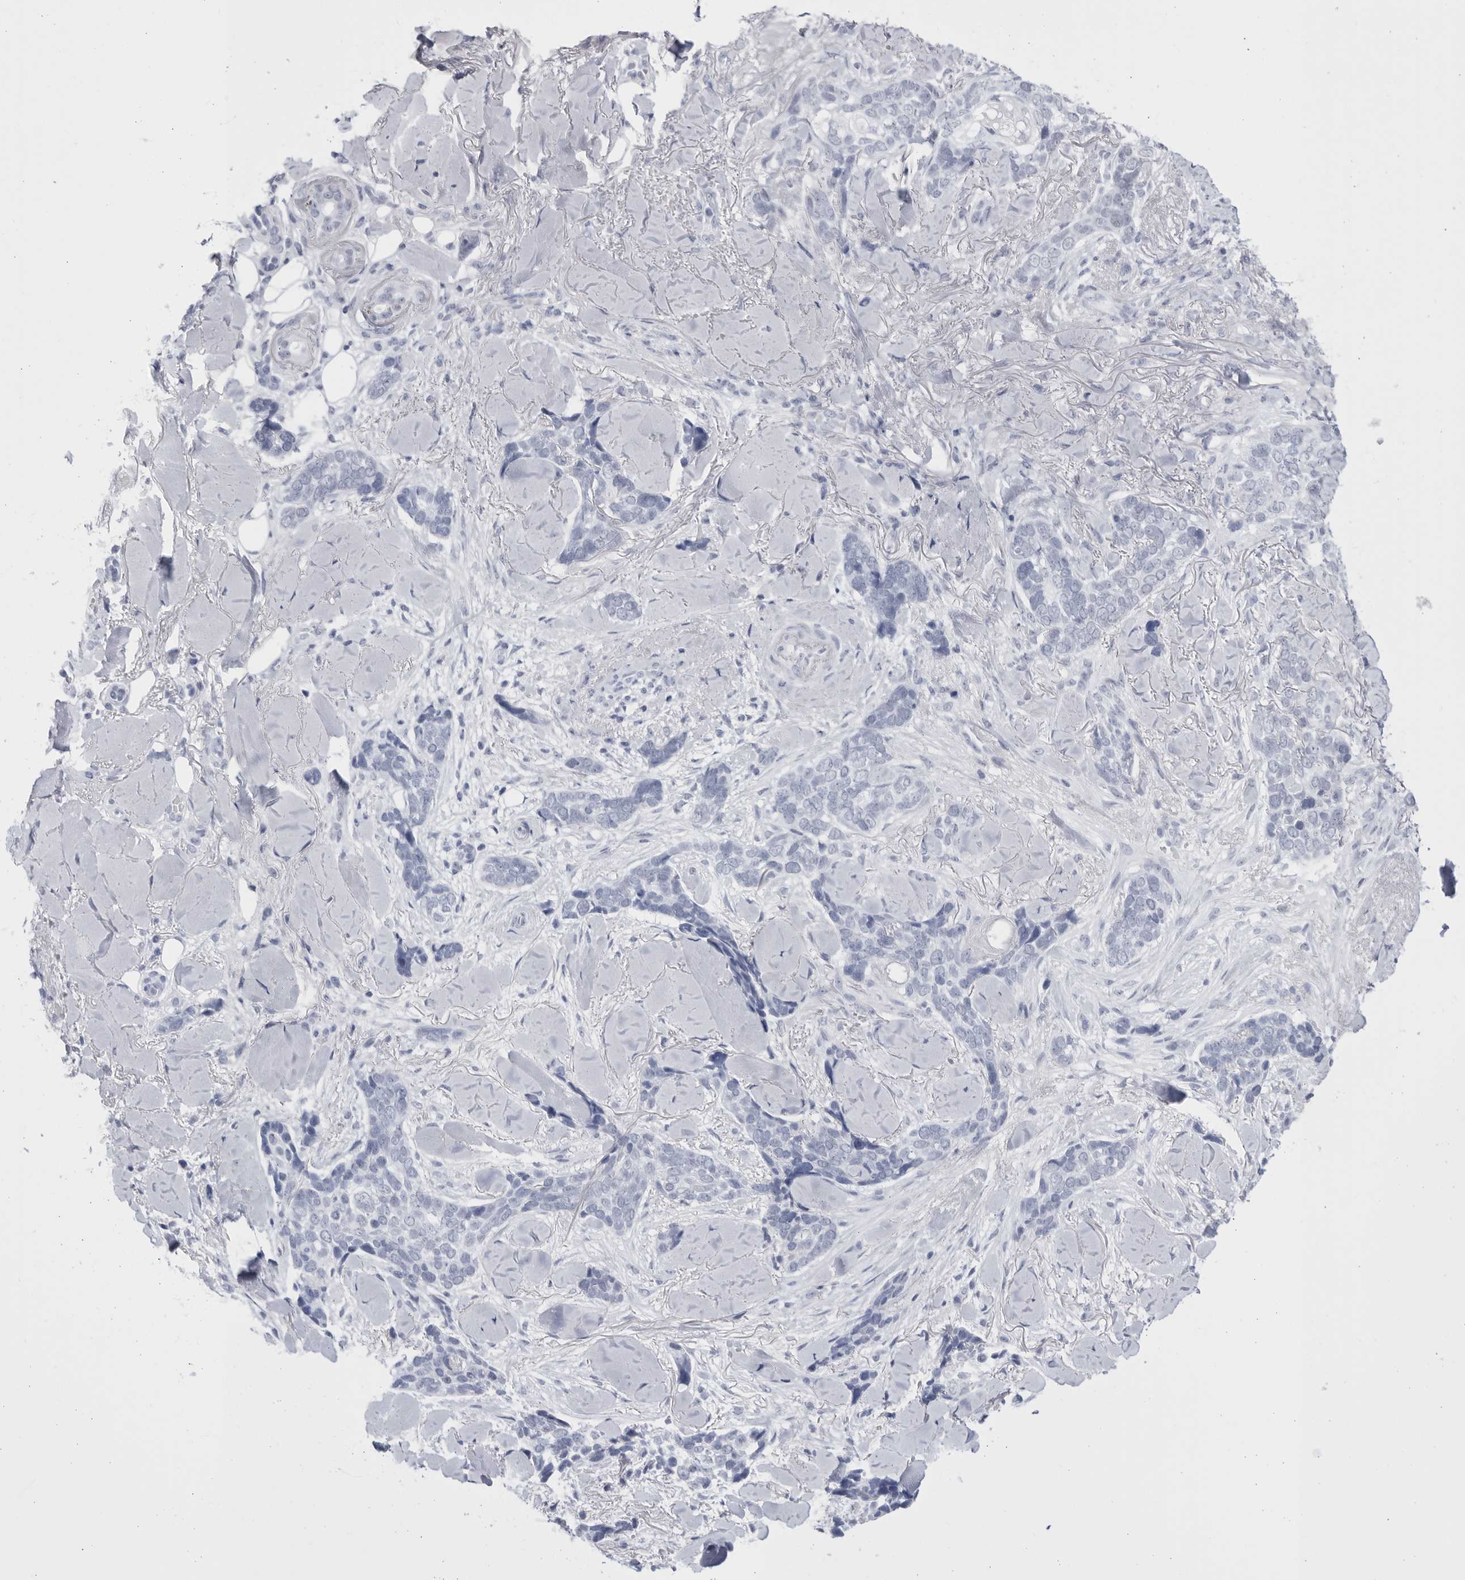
{"staining": {"intensity": "negative", "quantity": "none", "location": "none"}, "tissue": "skin cancer", "cell_type": "Tumor cells", "image_type": "cancer", "snomed": [{"axis": "morphology", "description": "Basal cell carcinoma"}, {"axis": "topography", "description": "Skin"}], "caption": "This is an immunohistochemistry photomicrograph of human skin basal cell carcinoma. There is no staining in tumor cells.", "gene": "CCDC181", "patient": {"sex": "female", "age": 82}}